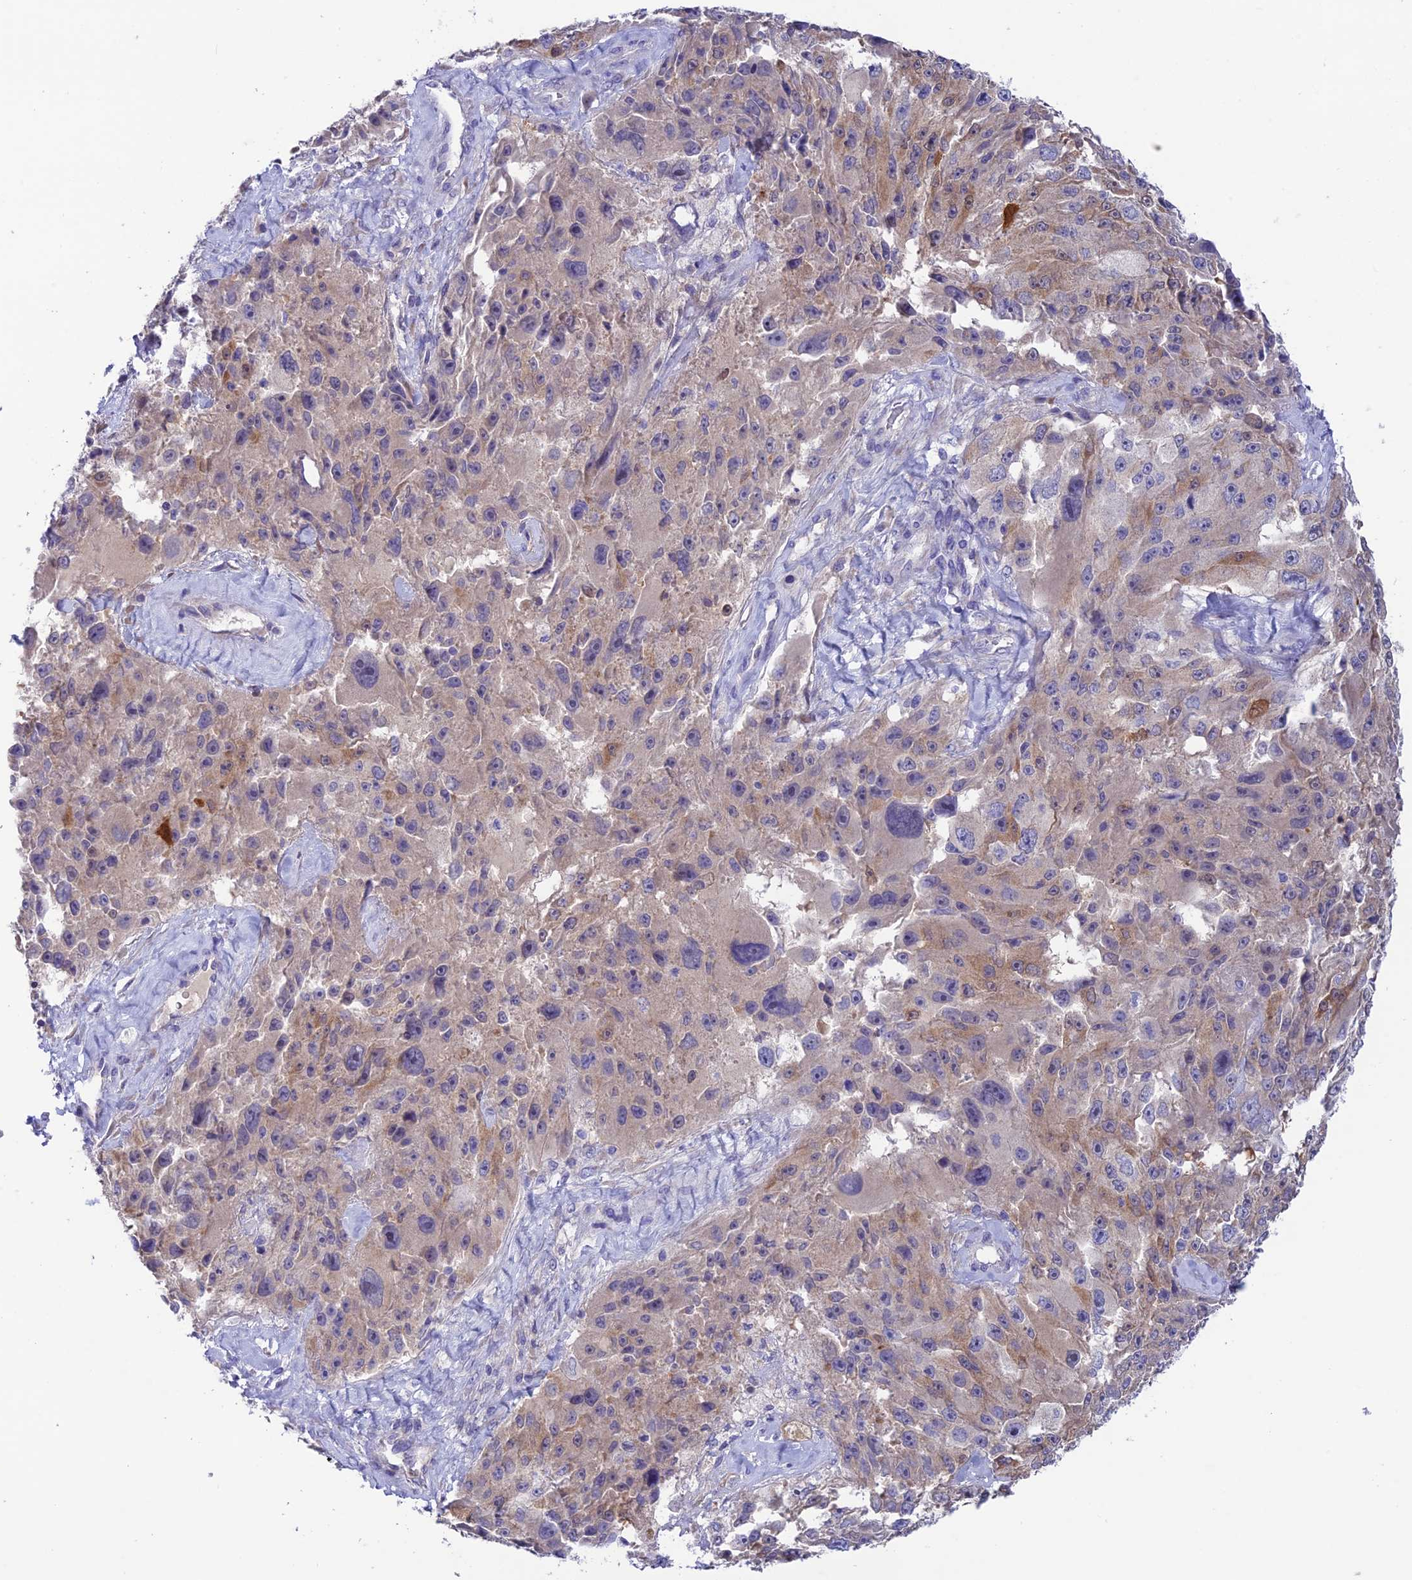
{"staining": {"intensity": "weak", "quantity": "<25%", "location": "cytoplasmic/membranous"}, "tissue": "melanoma", "cell_type": "Tumor cells", "image_type": "cancer", "snomed": [{"axis": "morphology", "description": "Malignant melanoma, Metastatic site"}, {"axis": "topography", "description": "Lymph node"}], "caption": "High magnification brightfield microscopy of melanoma stained with DAB (3,3'-diaminobenzidine) (brown) and counterstained with hematoxylin (blue): tumor cells show no significant staining. (Stains: DAB (3,3'-diaminobenzidine) immunohistochemistry (IHC) with hematoxylin counter stain, Microscopy: brightfield microscopy at high magnification).", "gene": "XPO7", "patient": {"sex": "male", "age": 62}}